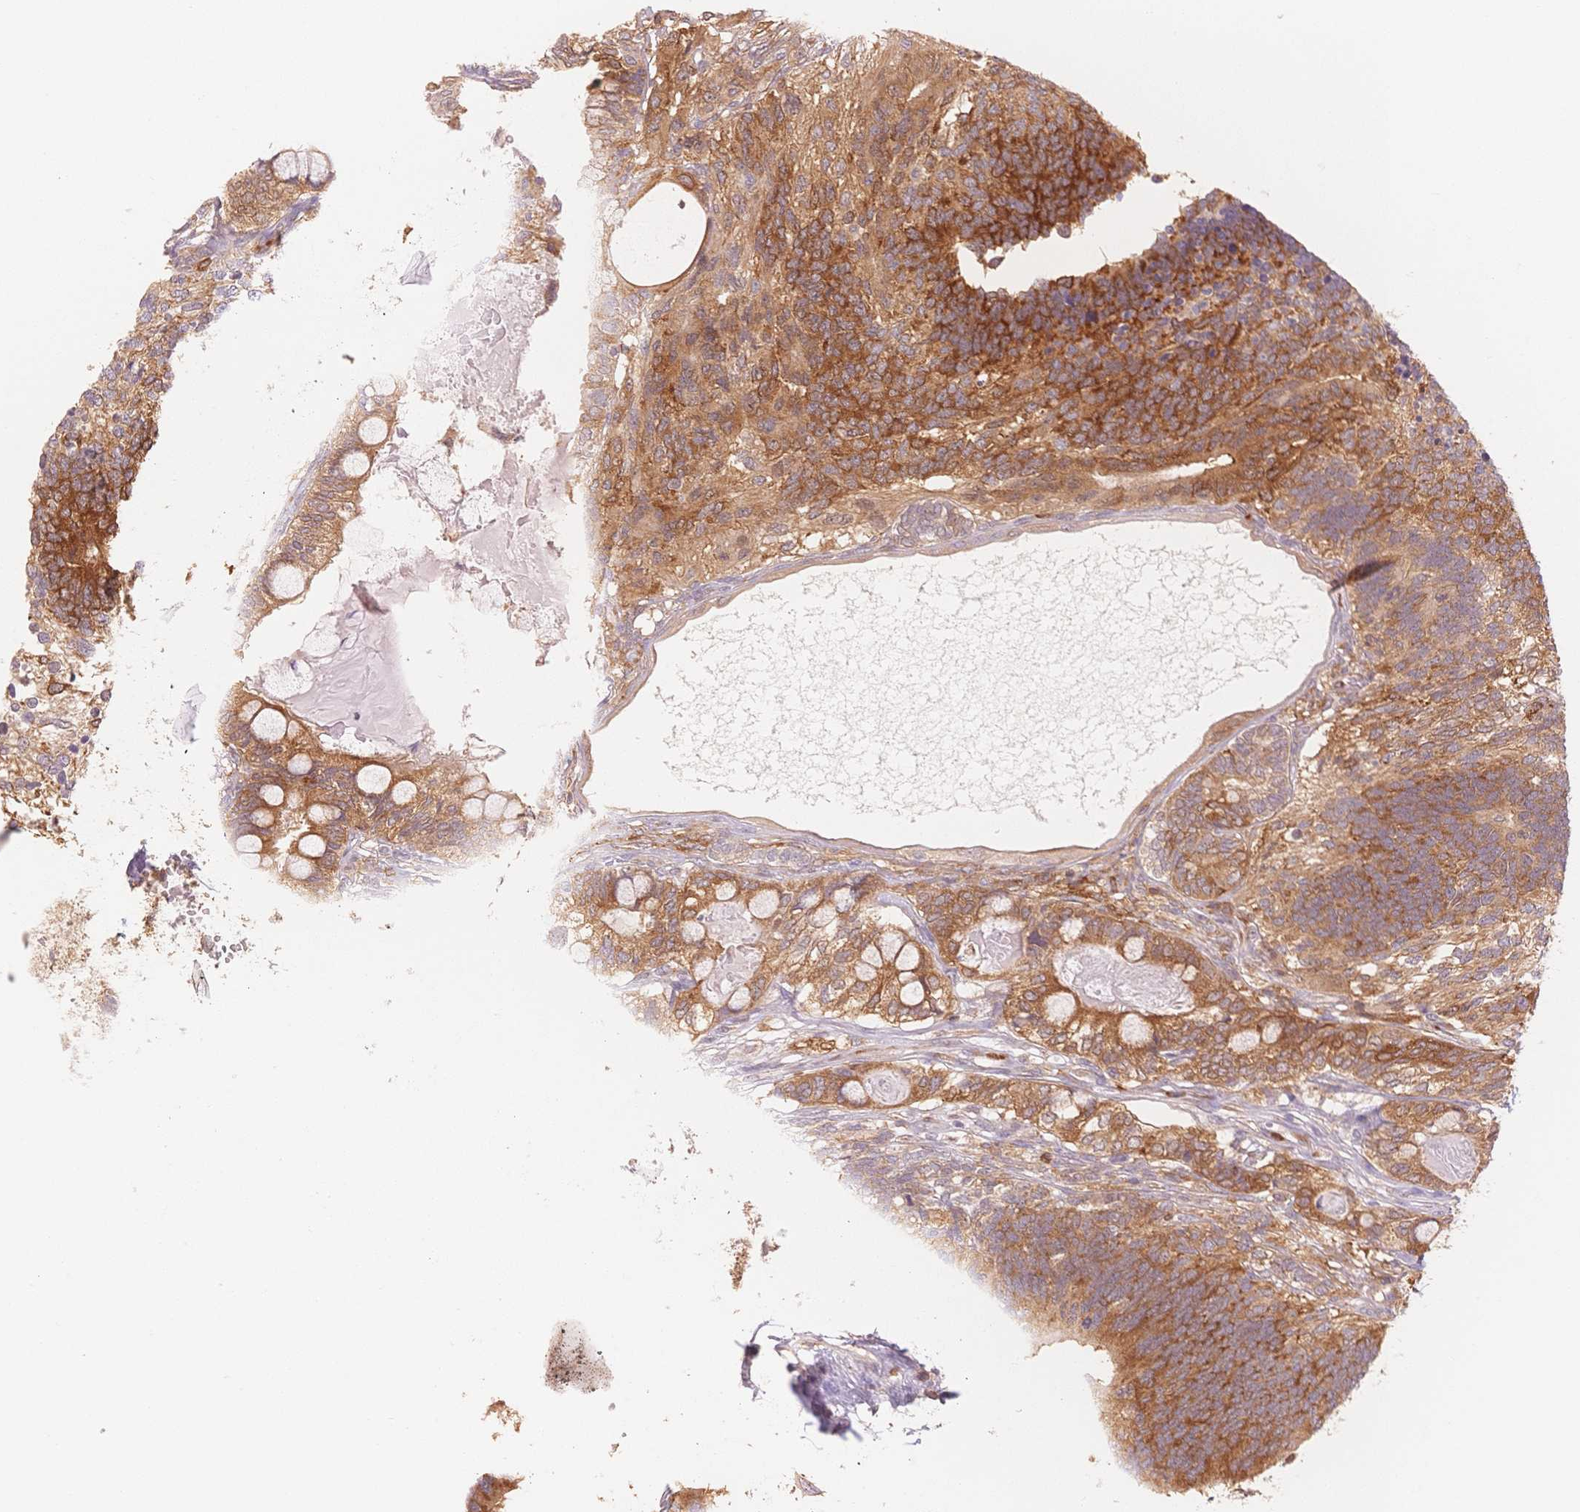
{"staining": {"intensity": "strong", "quantity": ">75%", "location": "cytoplasmic/membranous"}, "tissue": "testis cancer", "cell_type": "Tumor cells", "image_type": "cancer", "snomed": [{"axis": "morphology", "description": "Seminoma, NOS"}, {"axis": "morphology", "description": "Carcinoma, Embryonal, NOS"}, {"axis": "topography", "description": "Testis"}], "caption": "This is an image of immunohistochemistry (IHC) staining of testis cancer, which shows strong expression in the cytoplasmic/membranous of tumor cells.", "gene": "STK39", "patient": {"sex": "male", "age": 41}}